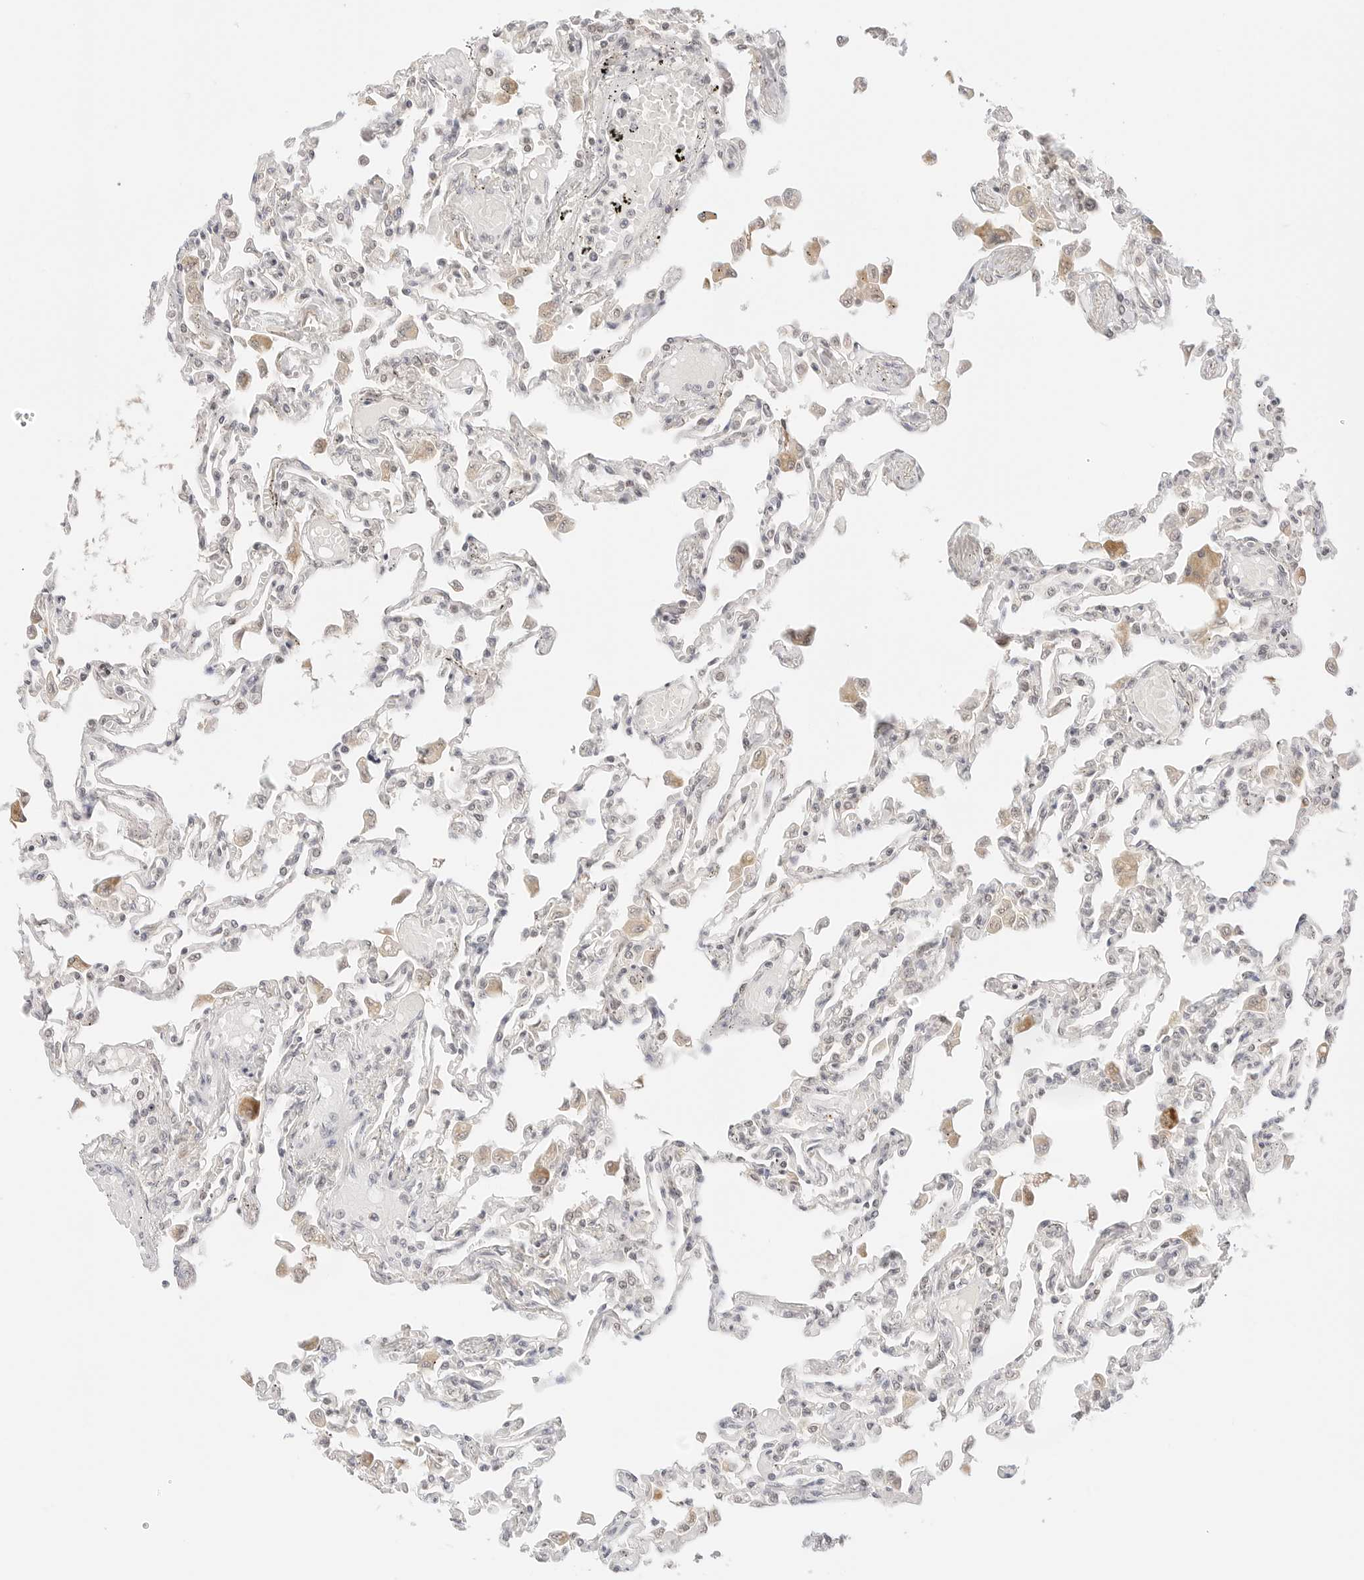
{"staining": {"intensity": "weak", "quantity": "25%-75%", "location": "cytoplasmic/membranous"}, "tissue": "lung", "cell_type": "Alveolar cells", "image_type": "normal", "snomed": [{"axis": "morphology", "description": "Normal tissue, NOS"}, {"axis": "topography", "description": "Bronchus"}, {"axis": "topography", "description": "Lung"}], "caption": "Brown immunohistochemical staining in benign human lung reveals weak cytoplasmic/membranous positivity in approximately 25%-75% of alveolar cells. The staining was performed using DAB, with brown indicating positive protein expression. Nuclei are stained blue with hematoxylin.", "gene": "SEPTIN4", "patient": {"sex": "female", "age": 49}}